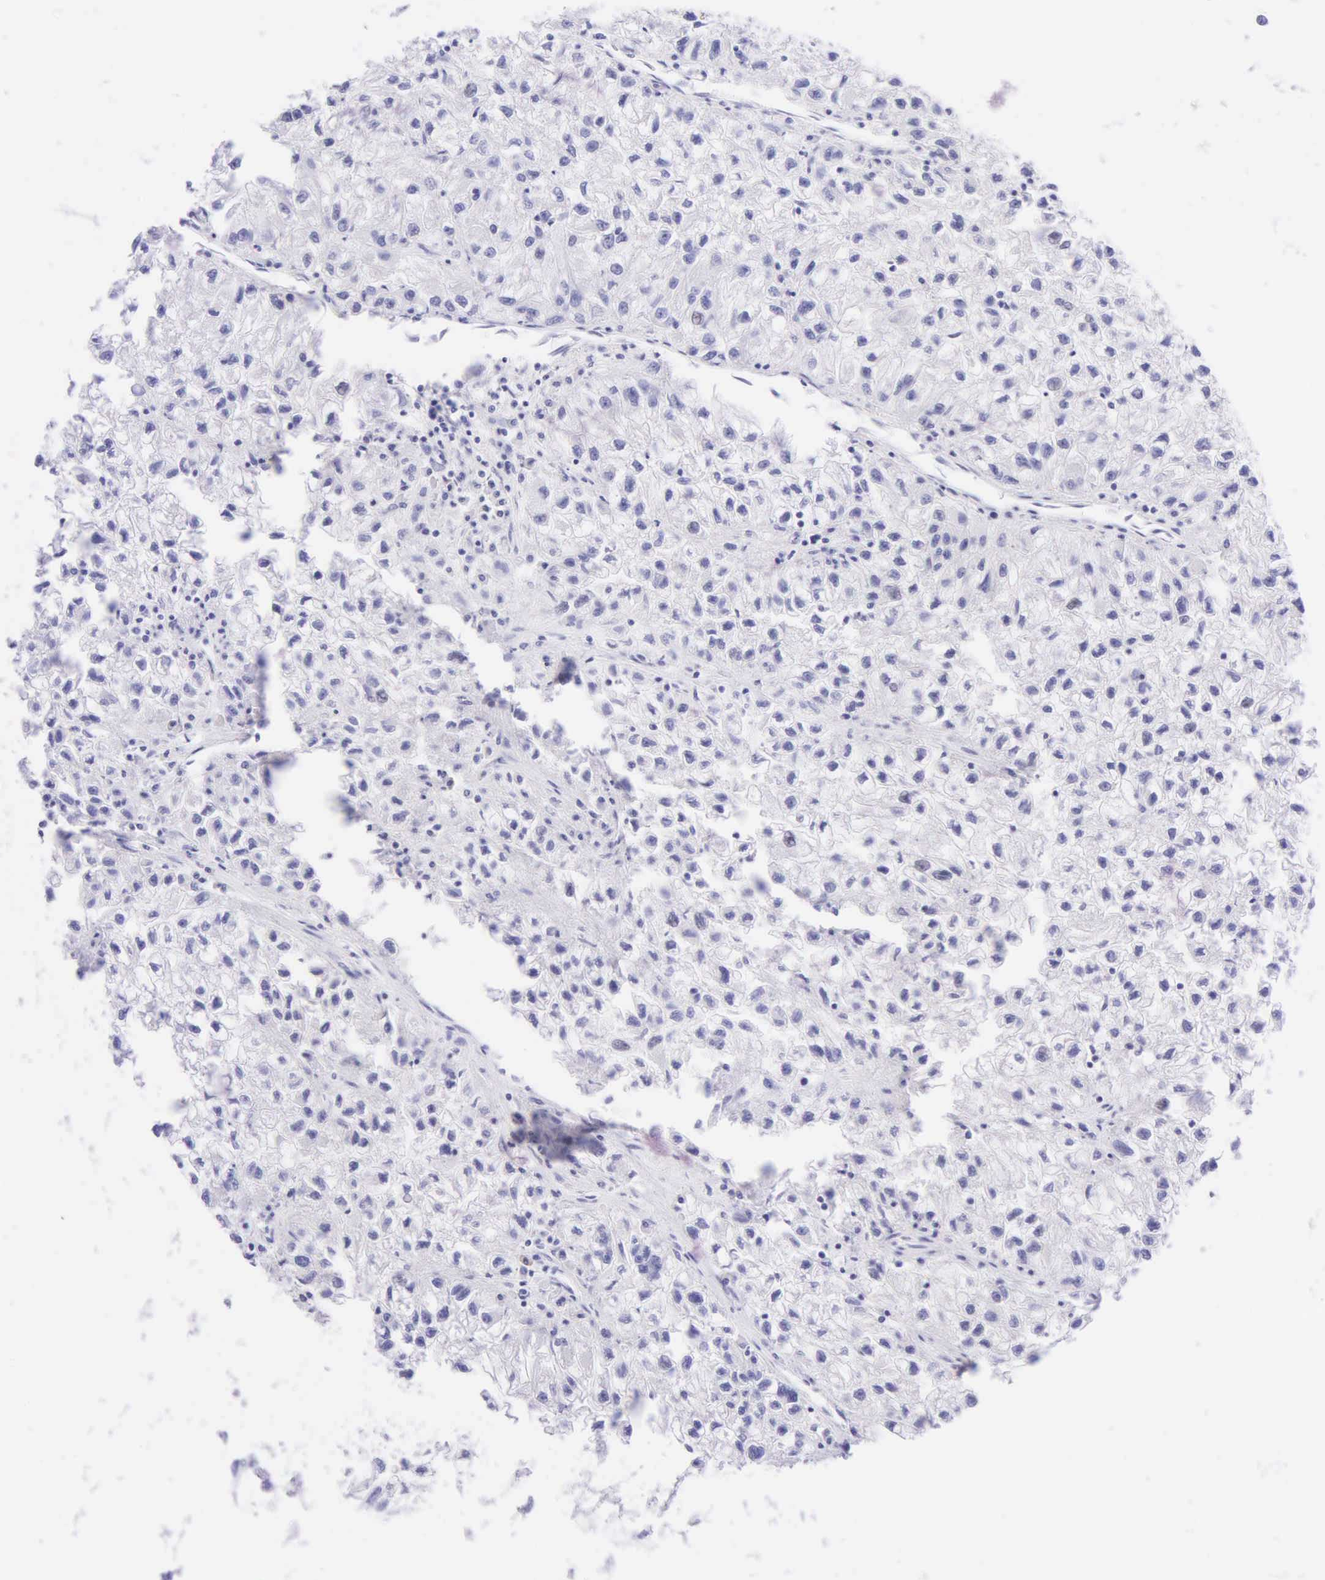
{"staining": {"intensity": "negative", "quantity": "none", "location": "none"}, "tissue": "renal cancer", "cell_type": "Tumor cells", "image_type": "cancer", "snomed": [{"axis": "morphology", "description": "Adenocarcinoma, NOS"}, {"axis": "topography", "description": "Kidney"}], "caption": "Histopathology image shows no significant protein expression in tumor cells of adenocarcinoma (renal).", "gene": "DES", "patient": {"sex": "male", "age": 59}}